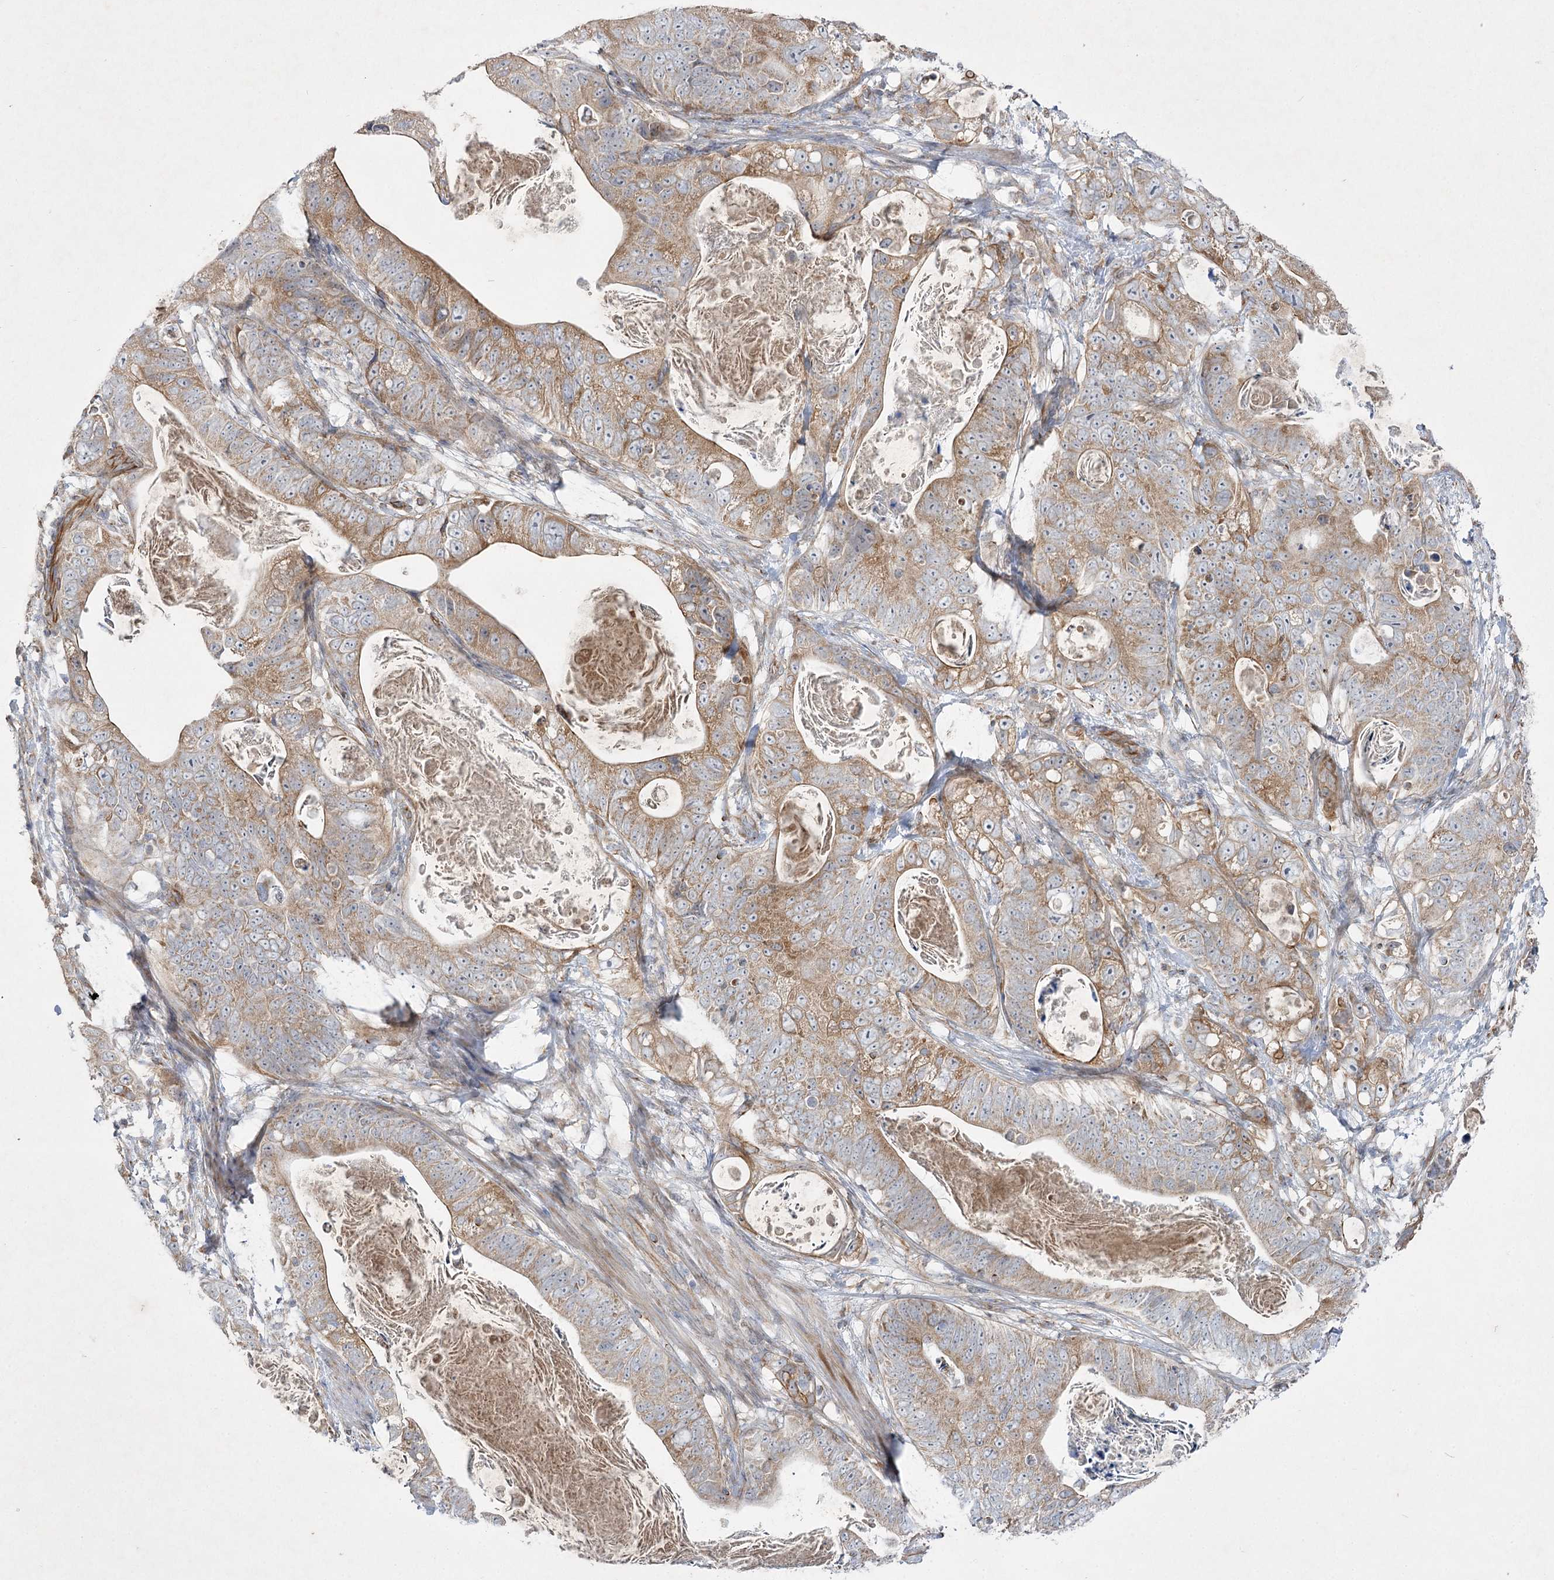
{"staining": {"intensity": "moderate", "quantity": ">75%", "location": "cytoplasmic/membranous"}, "tissue": "stomach cancer", "cell_type": "Tumor cells", "image_type": "cancer", "snomed": [{"axis": "morphology", "description": "Normal tissue, NOS"}, {"axis": "morphology", "description": "Adenocarcinoma, NOS"}, {"axis": "topography", "description": "Stomach"}], "caption": "Immunohistochemistry photomicrograph of neoplastic tissue: human stomach cancer (adenocarcinoma) stained using IHC demonstrates medium levels of moderate protein expression localized specifically in the cytoplasmic/membranous of tumor cells, appearing as a cytoplasmic/membranous brown color.", "gene": "KIAA0825", "patient": {"sex": "female", "age": 89}}